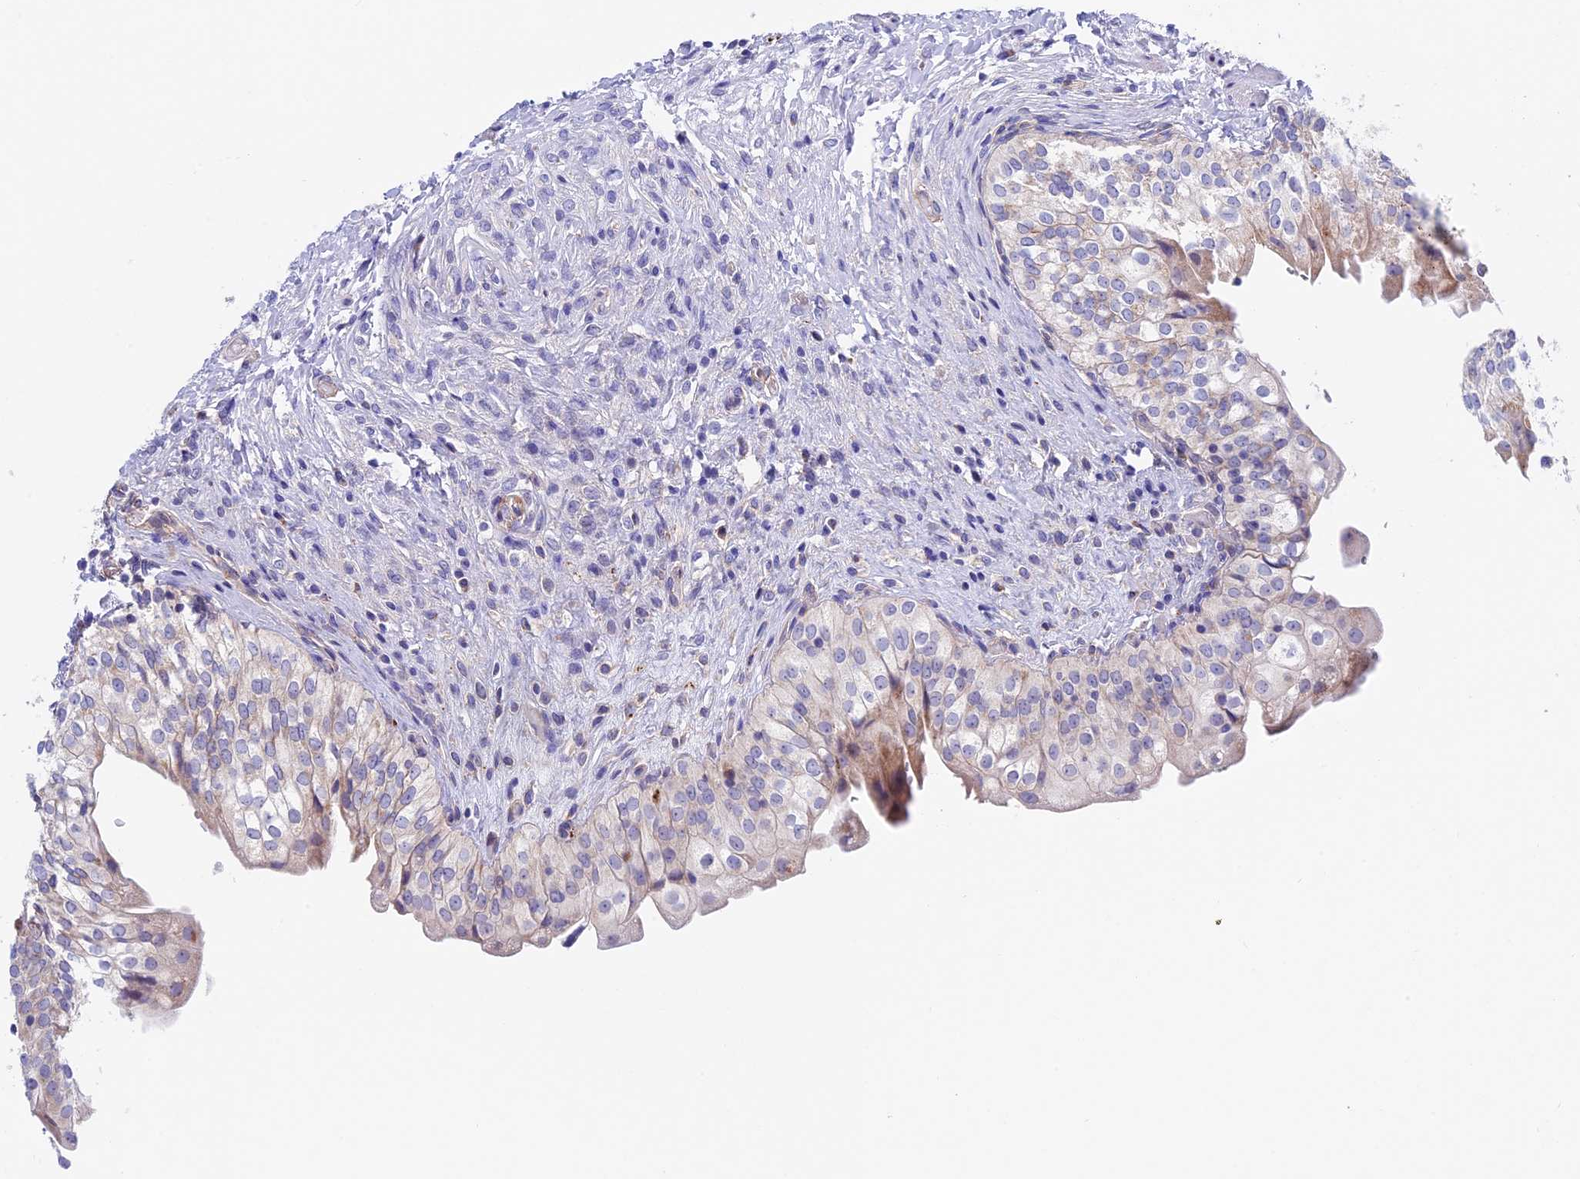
{"staining": {"intensity": "moderate", "quantity": "25%-75%", "location": "cytoplasmic/membranous"}, "tissue": "urinary bladder", "cell_type": "Urothelial cells", "image_type": "normal", "snomed": [{"axis": "morphology", "description": "Normal tissue, NOS"}, {"axis": "topography", "description": "Urinary bladder"}], "caption": "Protein staining displays moderate cytoplasmic/membranous expression in approximately 25%-75% of urothelial cells in normal urinary bladder.", "gene": "ETFDH", "patient": {"sex": "male", "age": 55}}